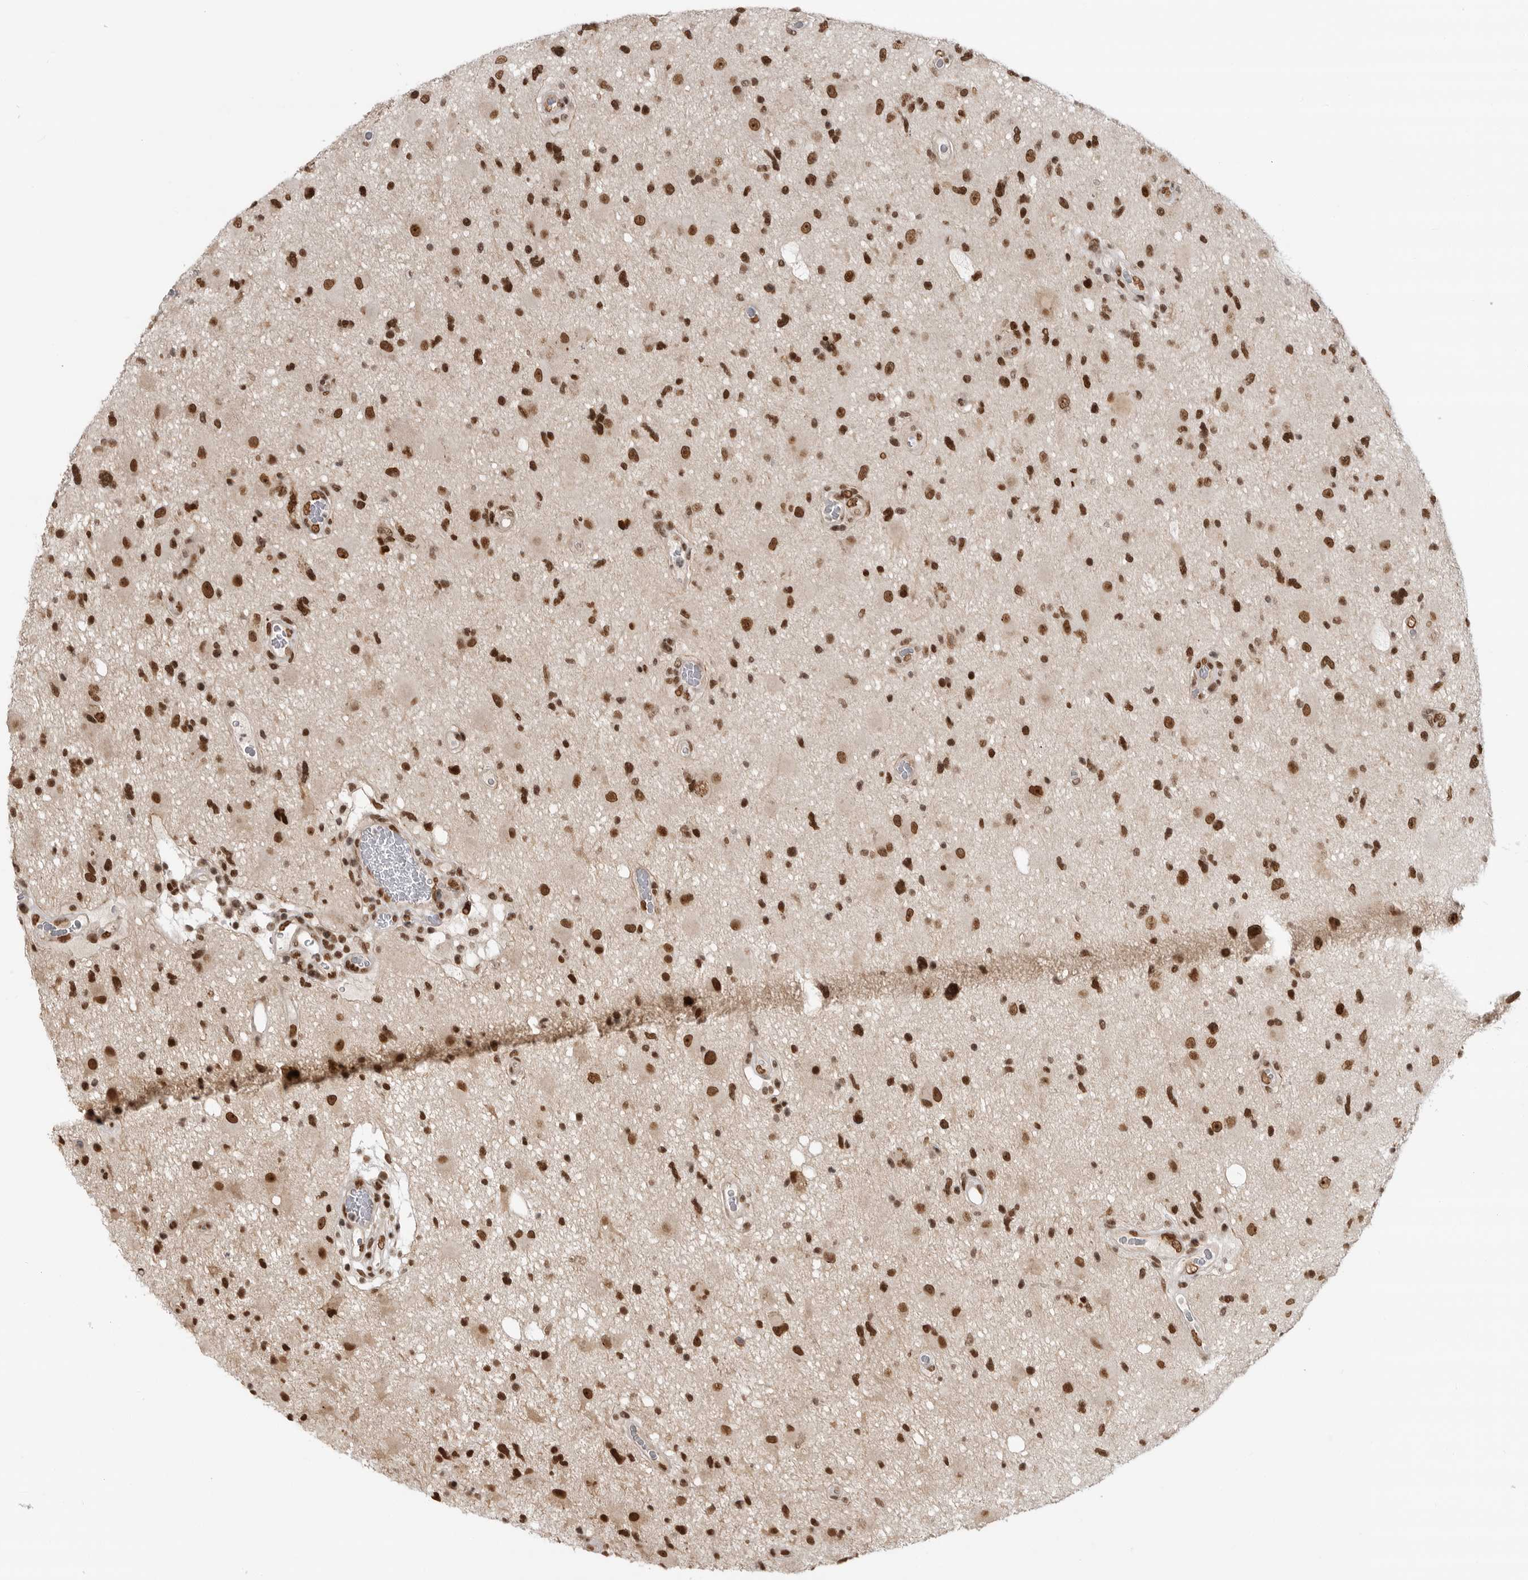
{"staining": {"intensity": "strong", "quantity": ">75%", "location": "nuclear"}, "tissue": "glioma", "cell_type": "Tumor cells", "image_type": "cancer", "snomed": [{"axis": "morphology", "description": "Glioma, malignant, High grade"}, {"axis": "topography", "description": "Brain"}], "caption": "Human glioma stained with a protein marker reveals strong staining in tumor cells.", "gene": "ZNF830", "patient": {"sex": "male", "age": 33}}